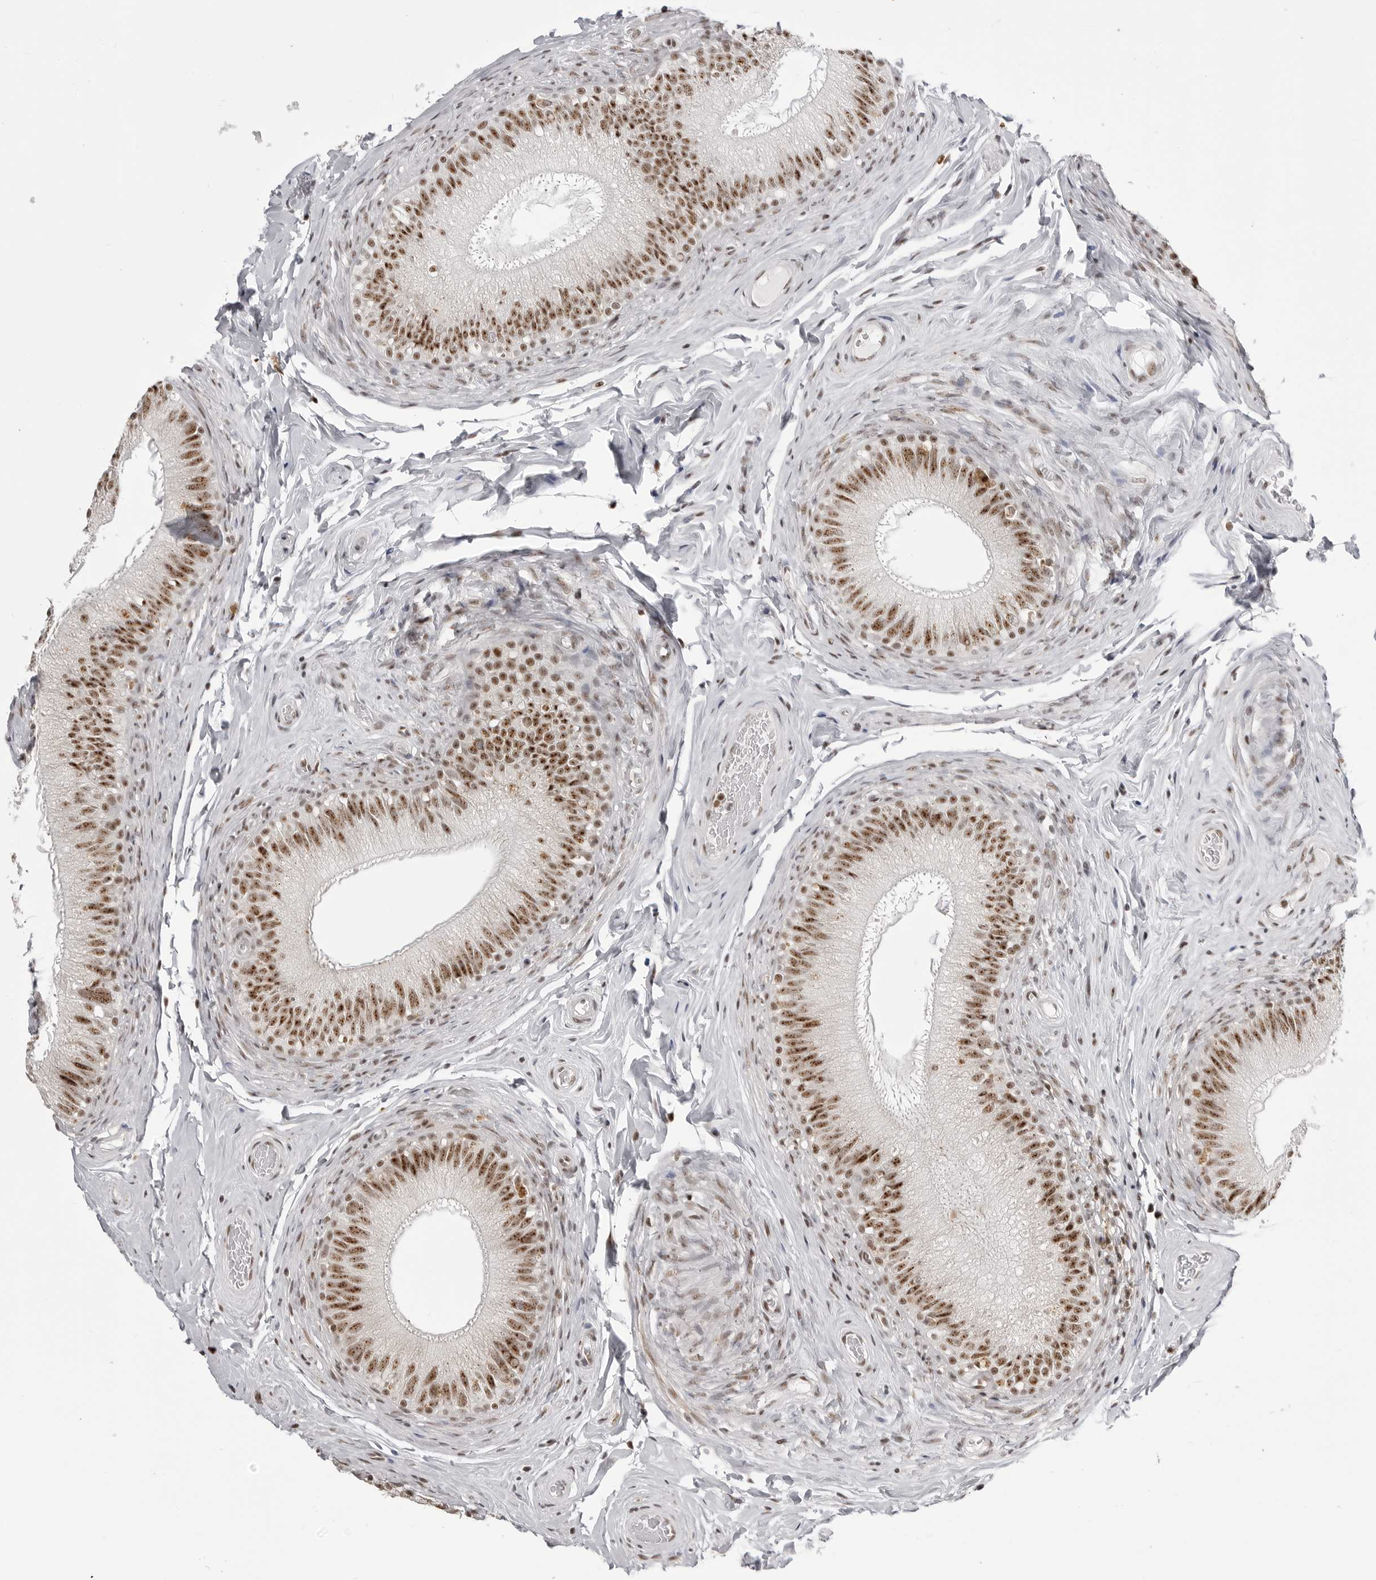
{"staining": {"intensity": "moderate", "quantity": ">75%", "location": "nuclear"}, "tissue": "epididymis", "cell_type": "Glandular cells", "image_type": "normal", "snomed": [{"axis": "morphology", "description": "Normal tissue, NOS"}, {"axis": "topography", "description": "Epididymis"}], "caption": "Epididymis stained for a protein (brown) exhibits moderate nuclear positive expression in about >75% of glandular cells.", "gene": "WRAP53", "patient": {"sex": "male", "age": 49}}